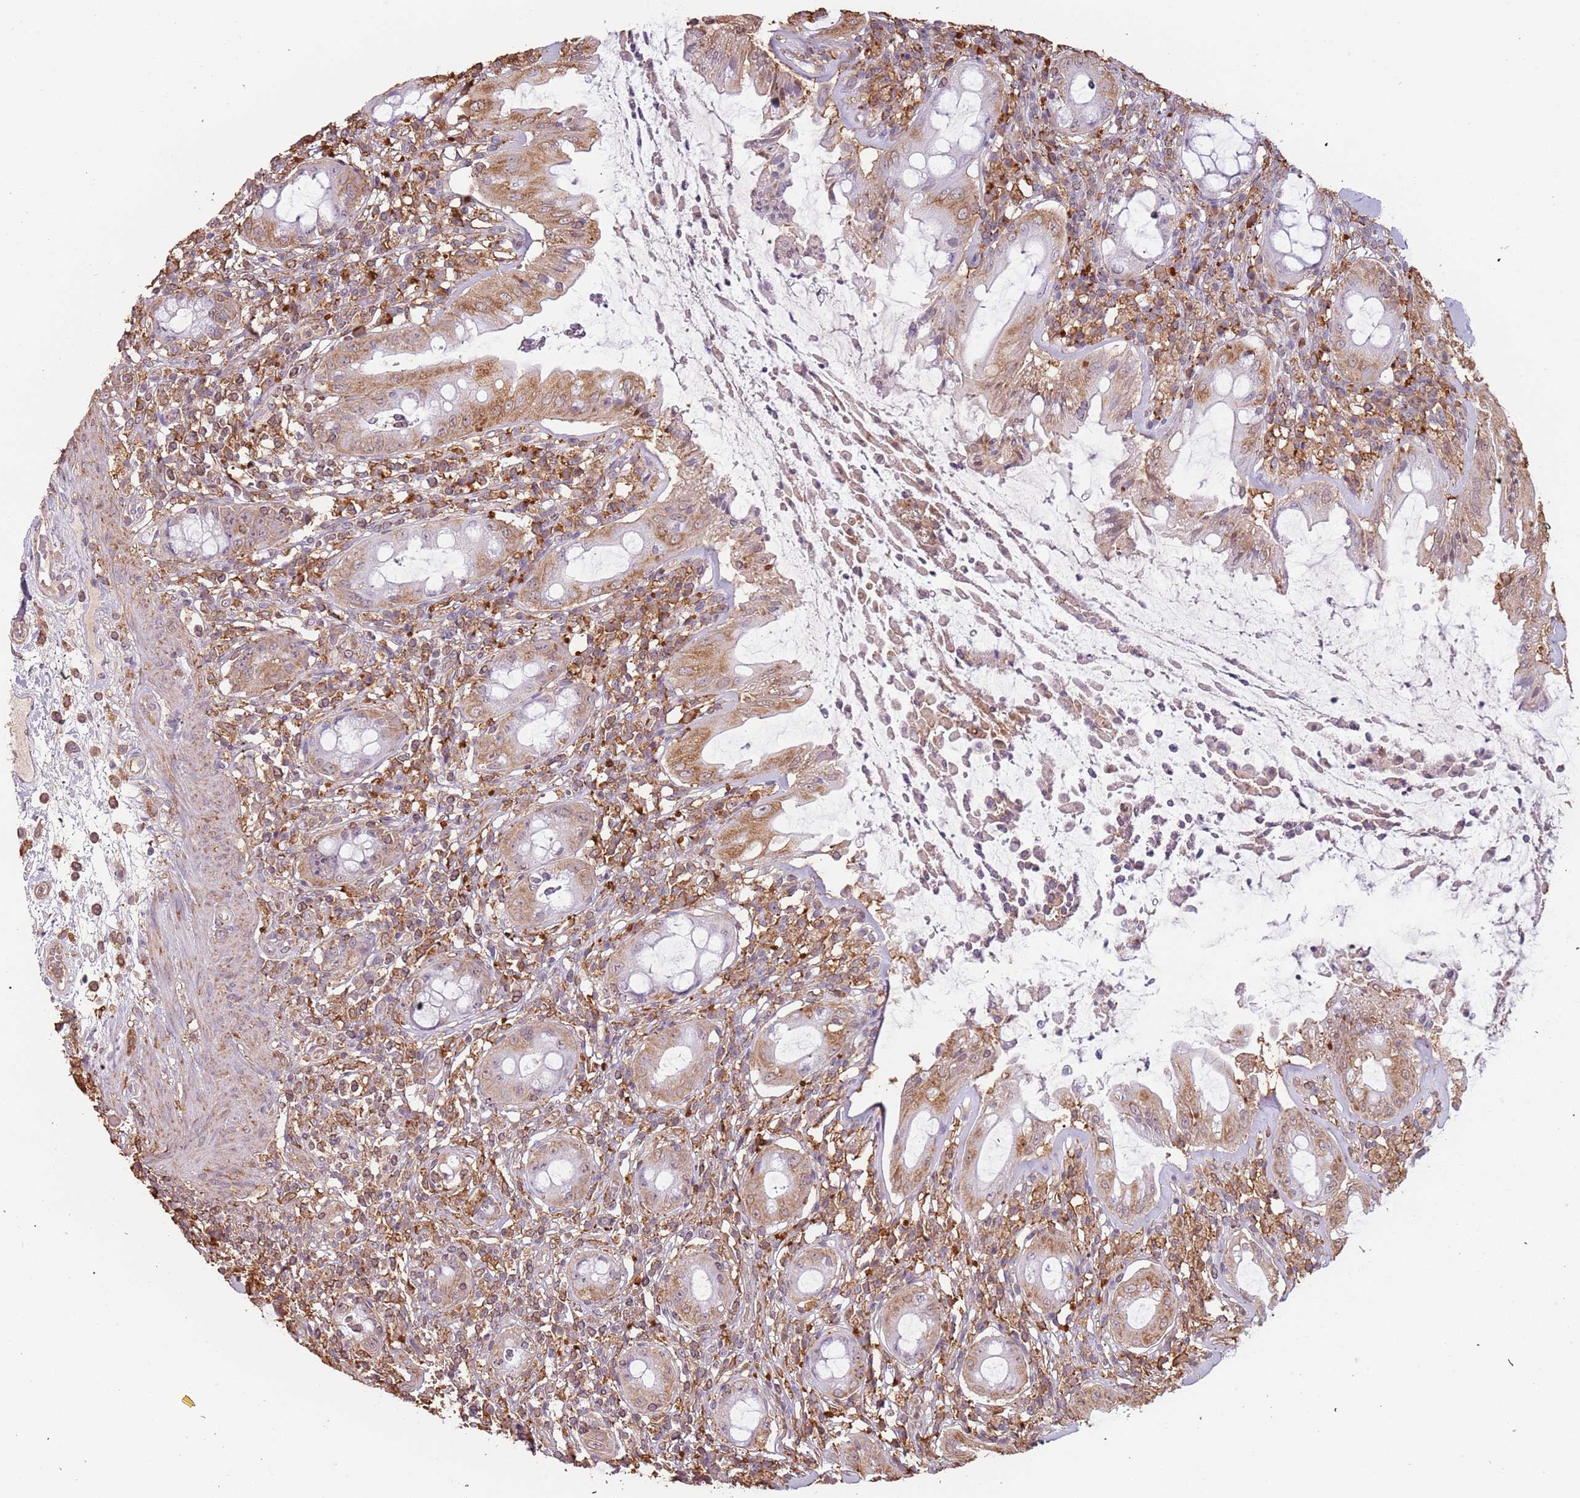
{"staining": {"intensity": "moderate", "quantity": "25%-75%", "location": "cytoplasmic/membranous"}, "tissue": "rectum", "cell_type": "Glandular cells", "image_type": "normal", "snomed": [{"axis": "morphology", "description": "Normal tissue, NOS"}, {"axis": "topography", "description": "Rectum"}], "caption": "This micrograph shows immunohistochemistry (IHC) staining of benign rectum, with medium moderate cytoplasmic/membranous staining in about 25%-75% of glandular cells.", "gene": "ATOSB", "patient": {"sex": "female", "age": 57}}